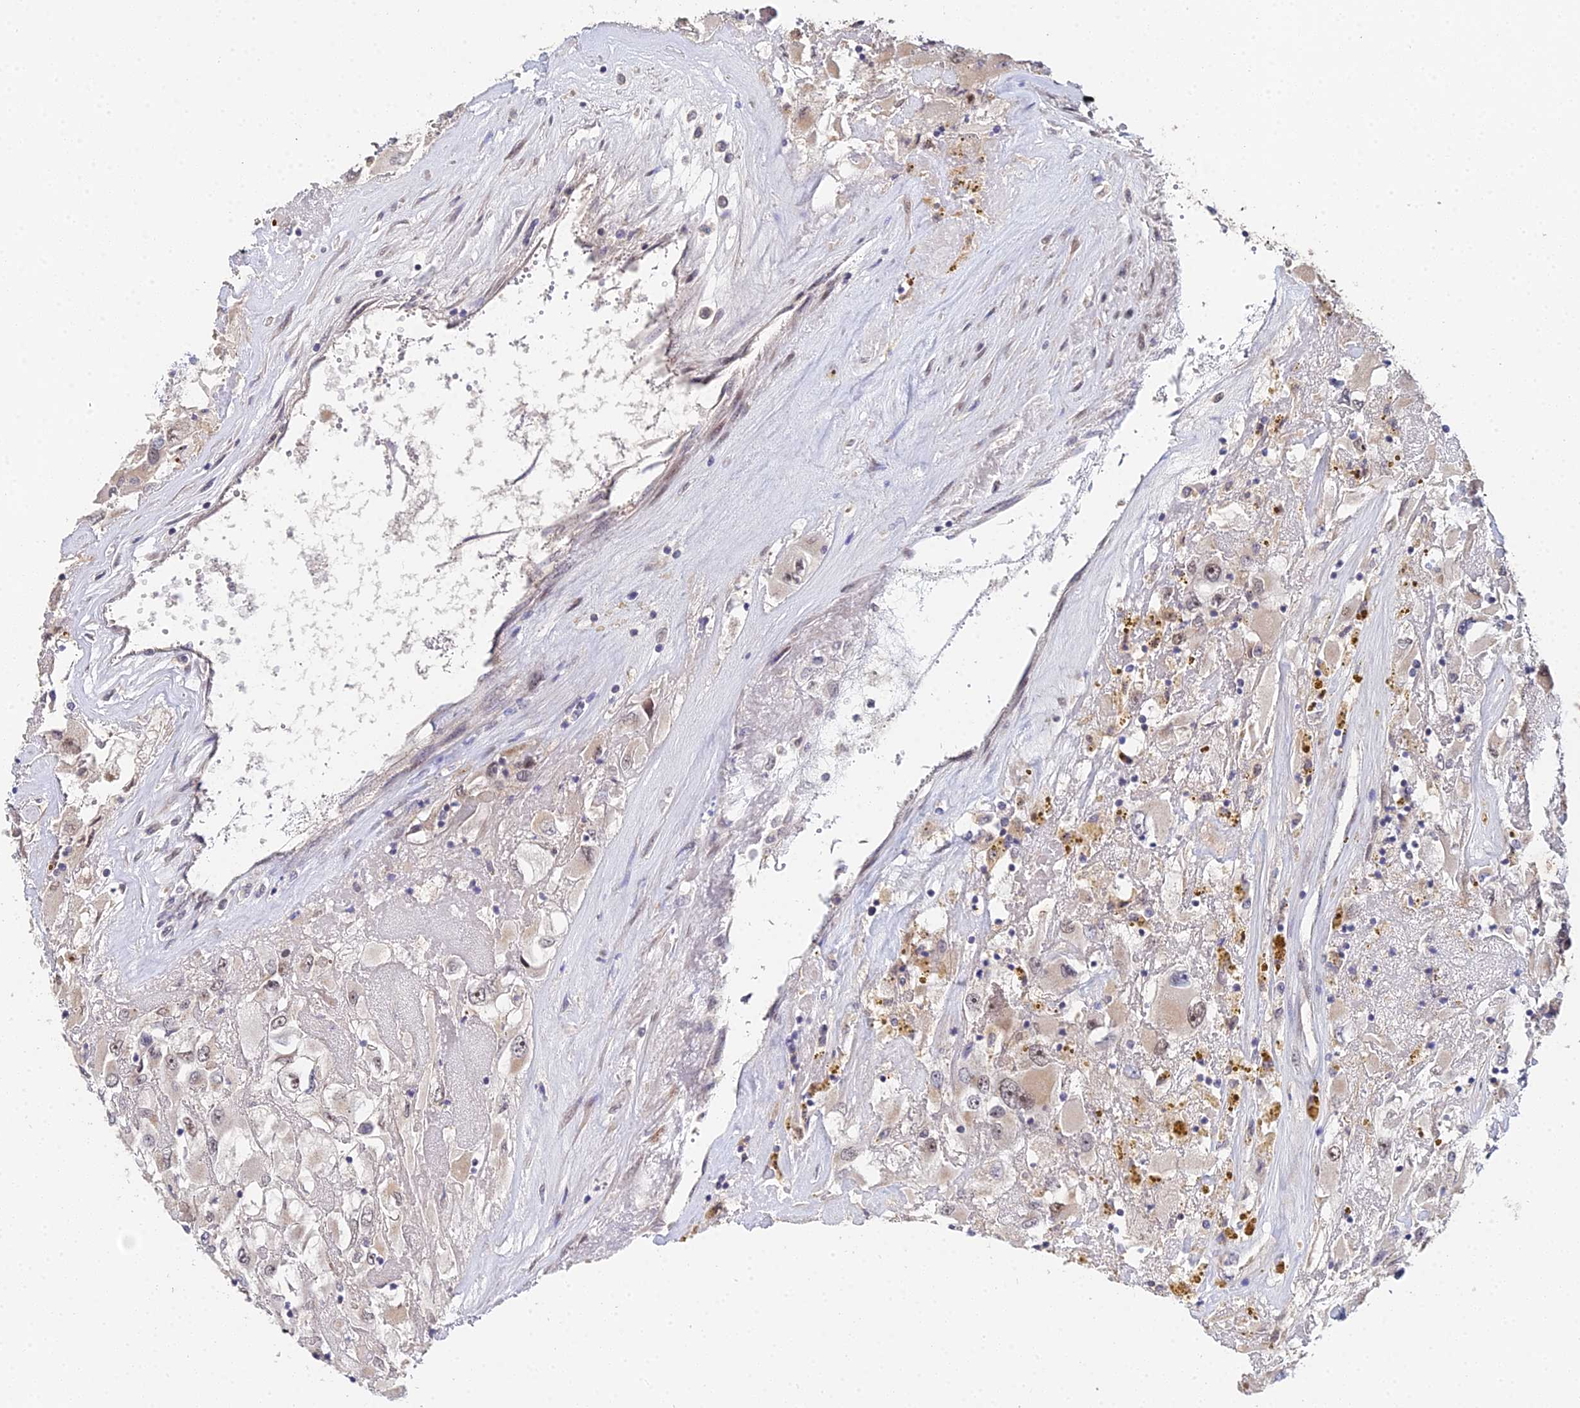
{"staining": {"intensity": "weak", "quantity": "<25%", "location": "cytoplasmic/membranous"}, "tissue": "renal cancer", "cell_type": "Tumor cells", "image_type": "cancer", "snomed": [{"axis": "morphology", "description": "Adenocarcinoma, NOS"}, {"axis": "topography", "description": "Kidney"}], "caption": "A photomicrograph of renal cancer stained for a protein exhibits no brown staining in tumor cells.", "gene": "ERCC5", "patient": {"sex": "female", "age": 52}}